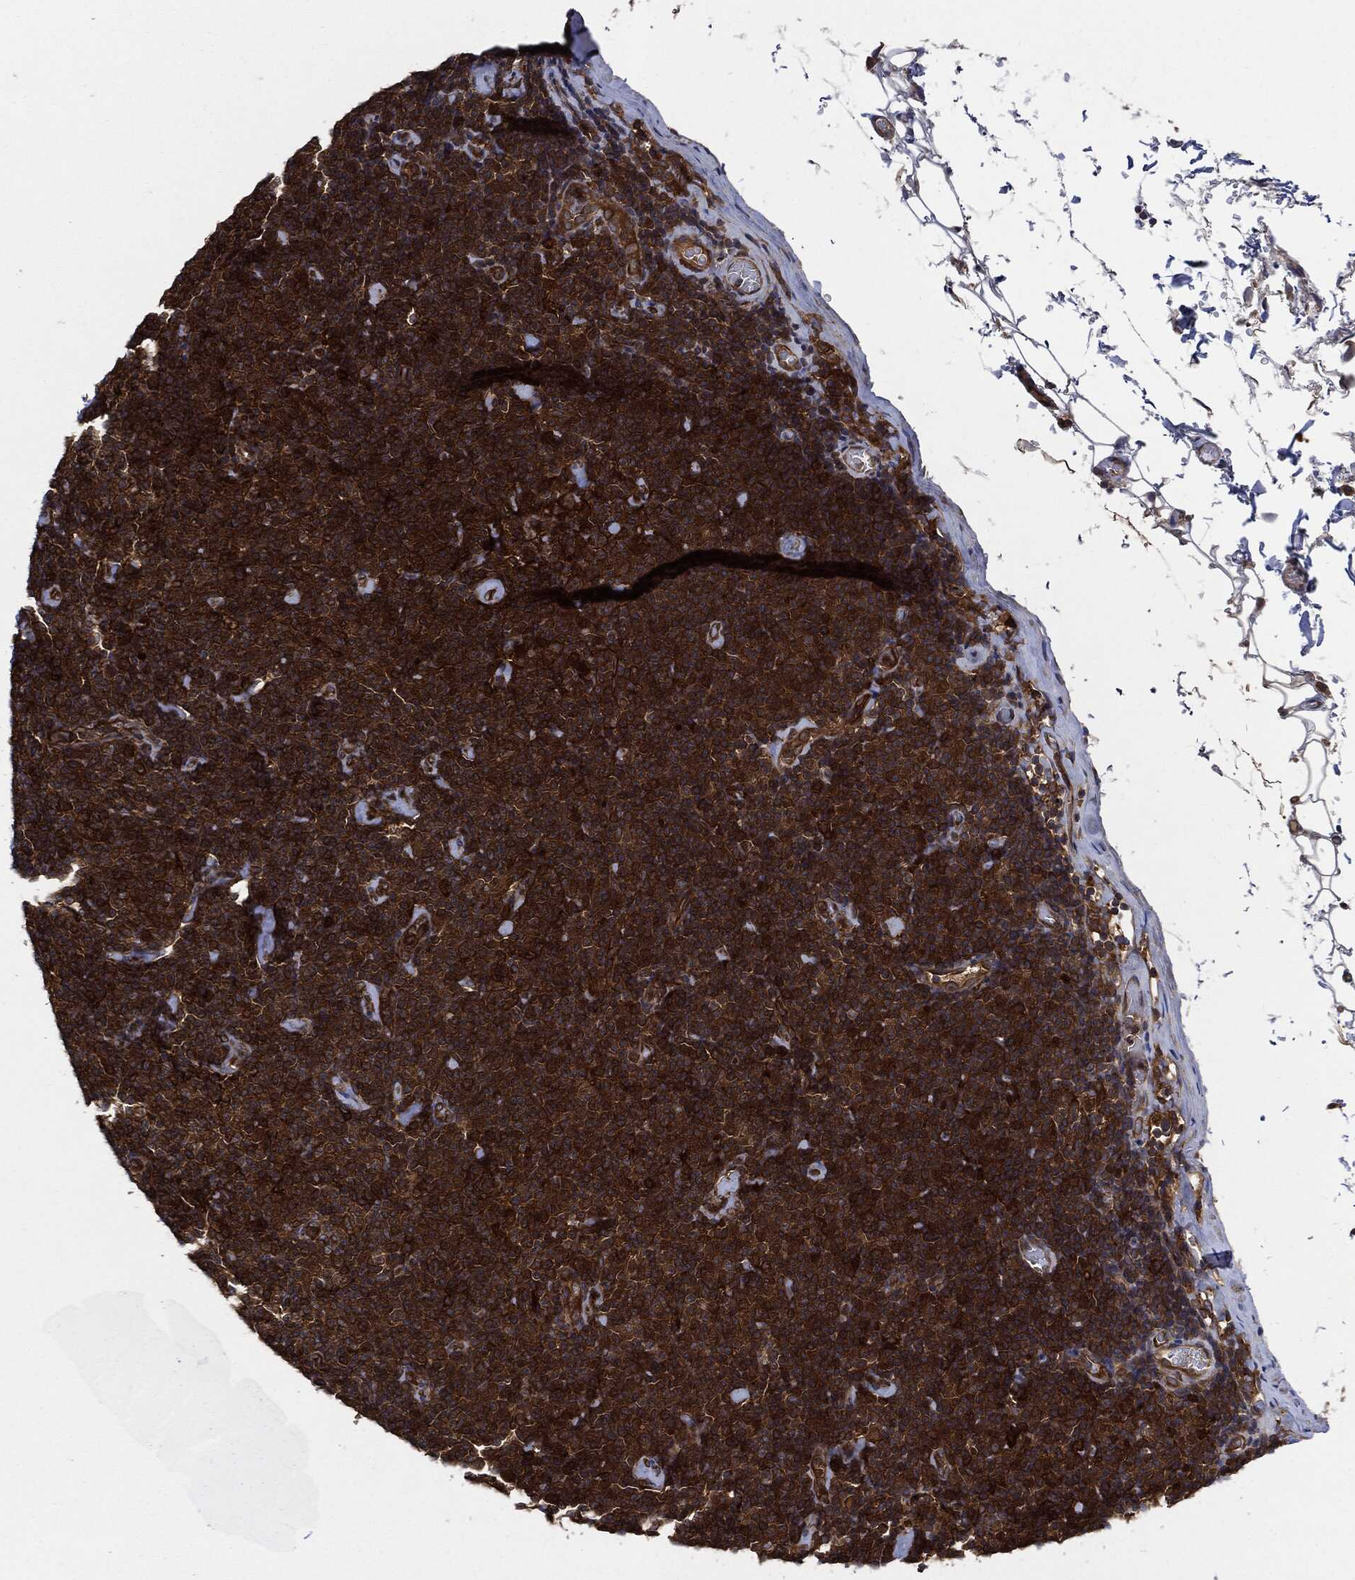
{"staining": {"intensity": "strong", "quantity": ">75%", "location": "cytoplasmic/membranous"}, "tissue": "lymphoma", "cell_type": "Tumor cells", "image_type": "cancer", "snomed": [{"axis": "morphology", "description": "Malignant lymphoma, non-Hodgkin's type, Low grade"}, {"axis": "topography", "description": "Lymph node"}], "caption": "Low-grade malignant lymphoma, non-Hodgkin's type stained with a protein marker exhibits strong staining in tumor cells.", "gene": "XPNPEP1", "patient": {"sex": "male", "age": 81}}